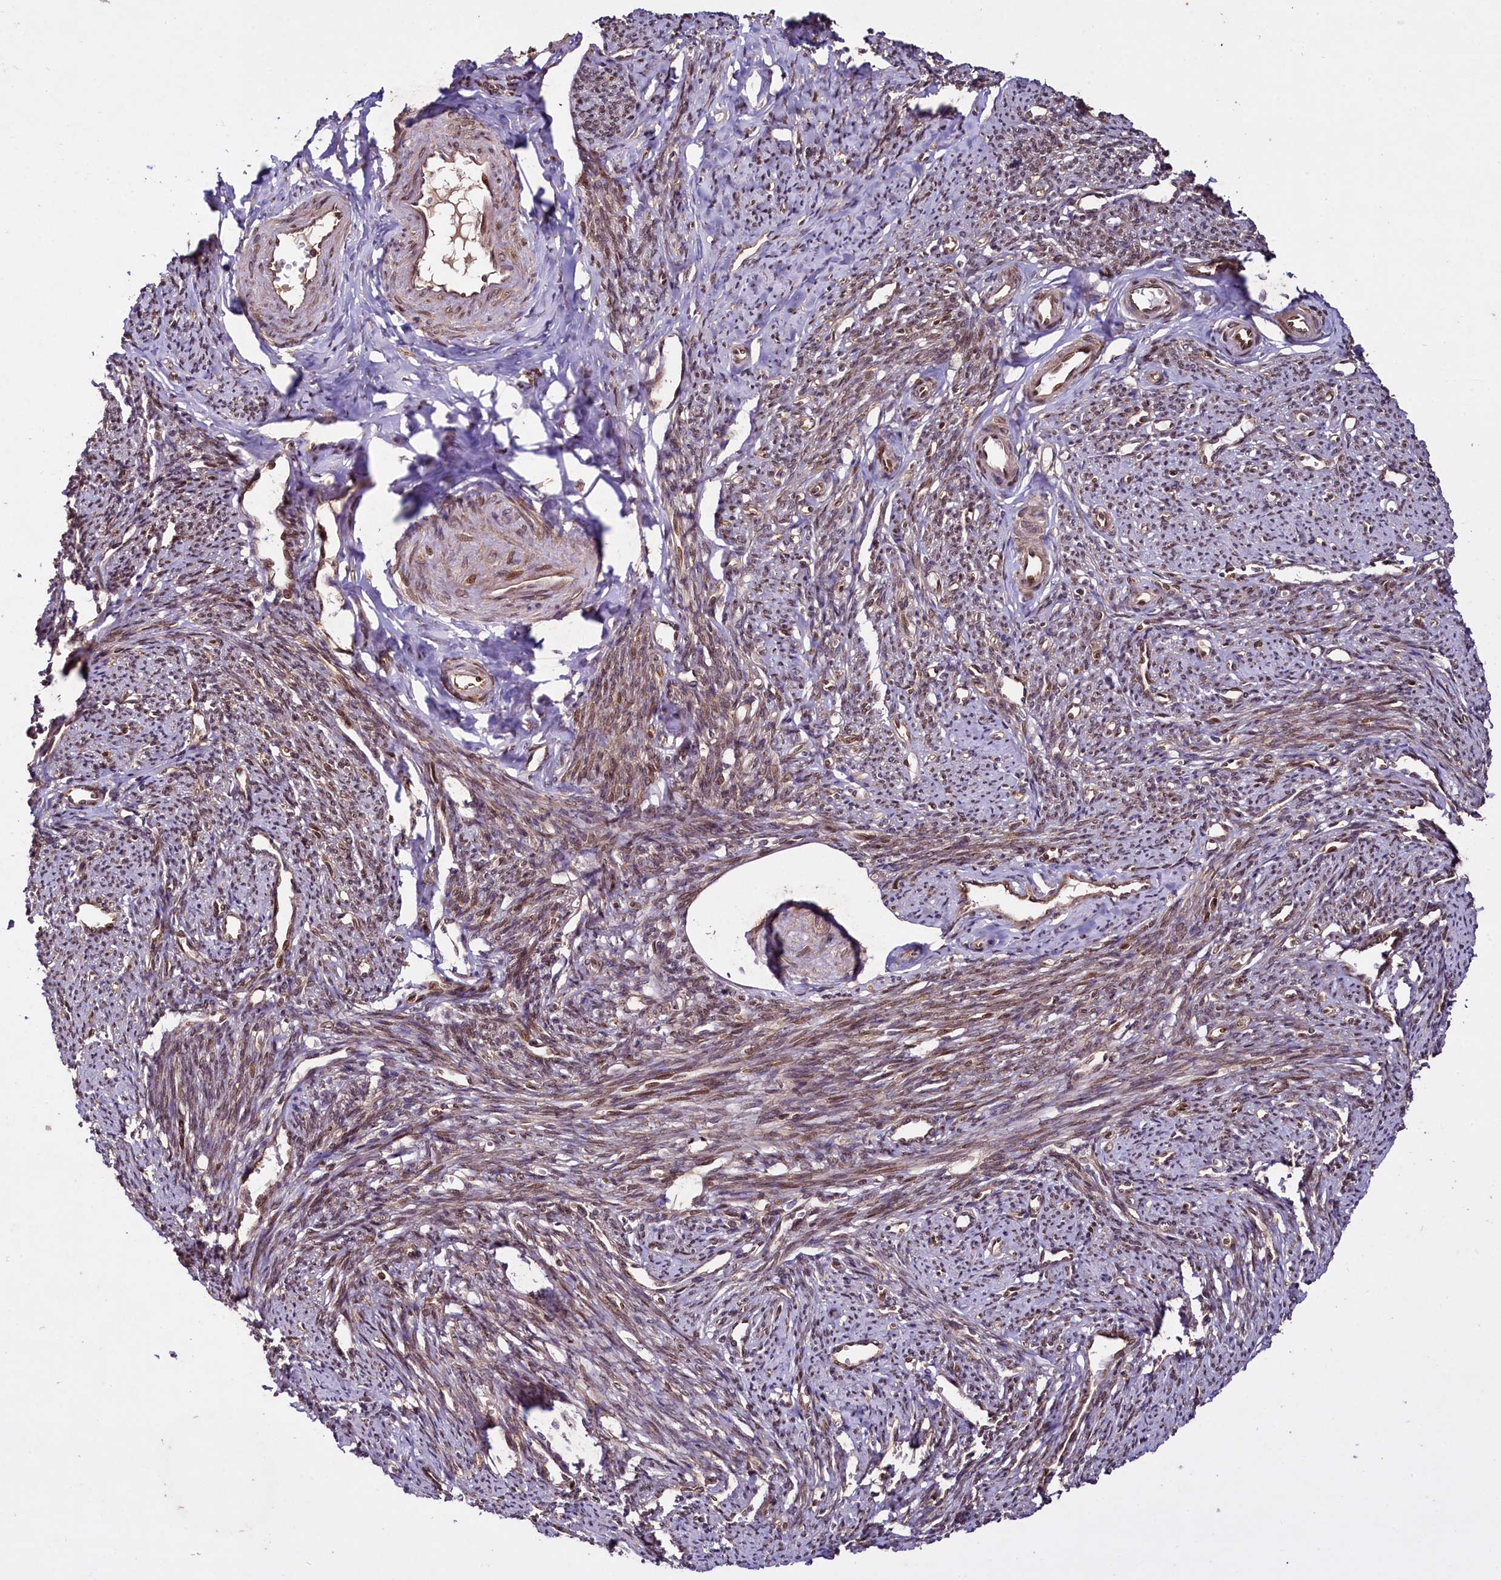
{"staining": {"intensity": "strong", "quantity": ">75%", "location": "cytoplasmic/membranous"}, "tissue": "smooth muscle", "cell_type": "Smooth muscle cells", "image_type": "normal", "snomed": [{"axis": "morphology", "description": "Normal tissue, NOS"}, {"axis": "topography", "description": "Smooth muscle"}, {"axis": "topography", "description": "Uterus"}], "caption": "Normal smooth muscle was stained to show a protein in brown. There is high levels of strong cytoplasmic/membranous positivity in approximately >75% of smooth muscle cells.", "gene": "DCP1B", "patient": {"sex": "female", "age": 59}}